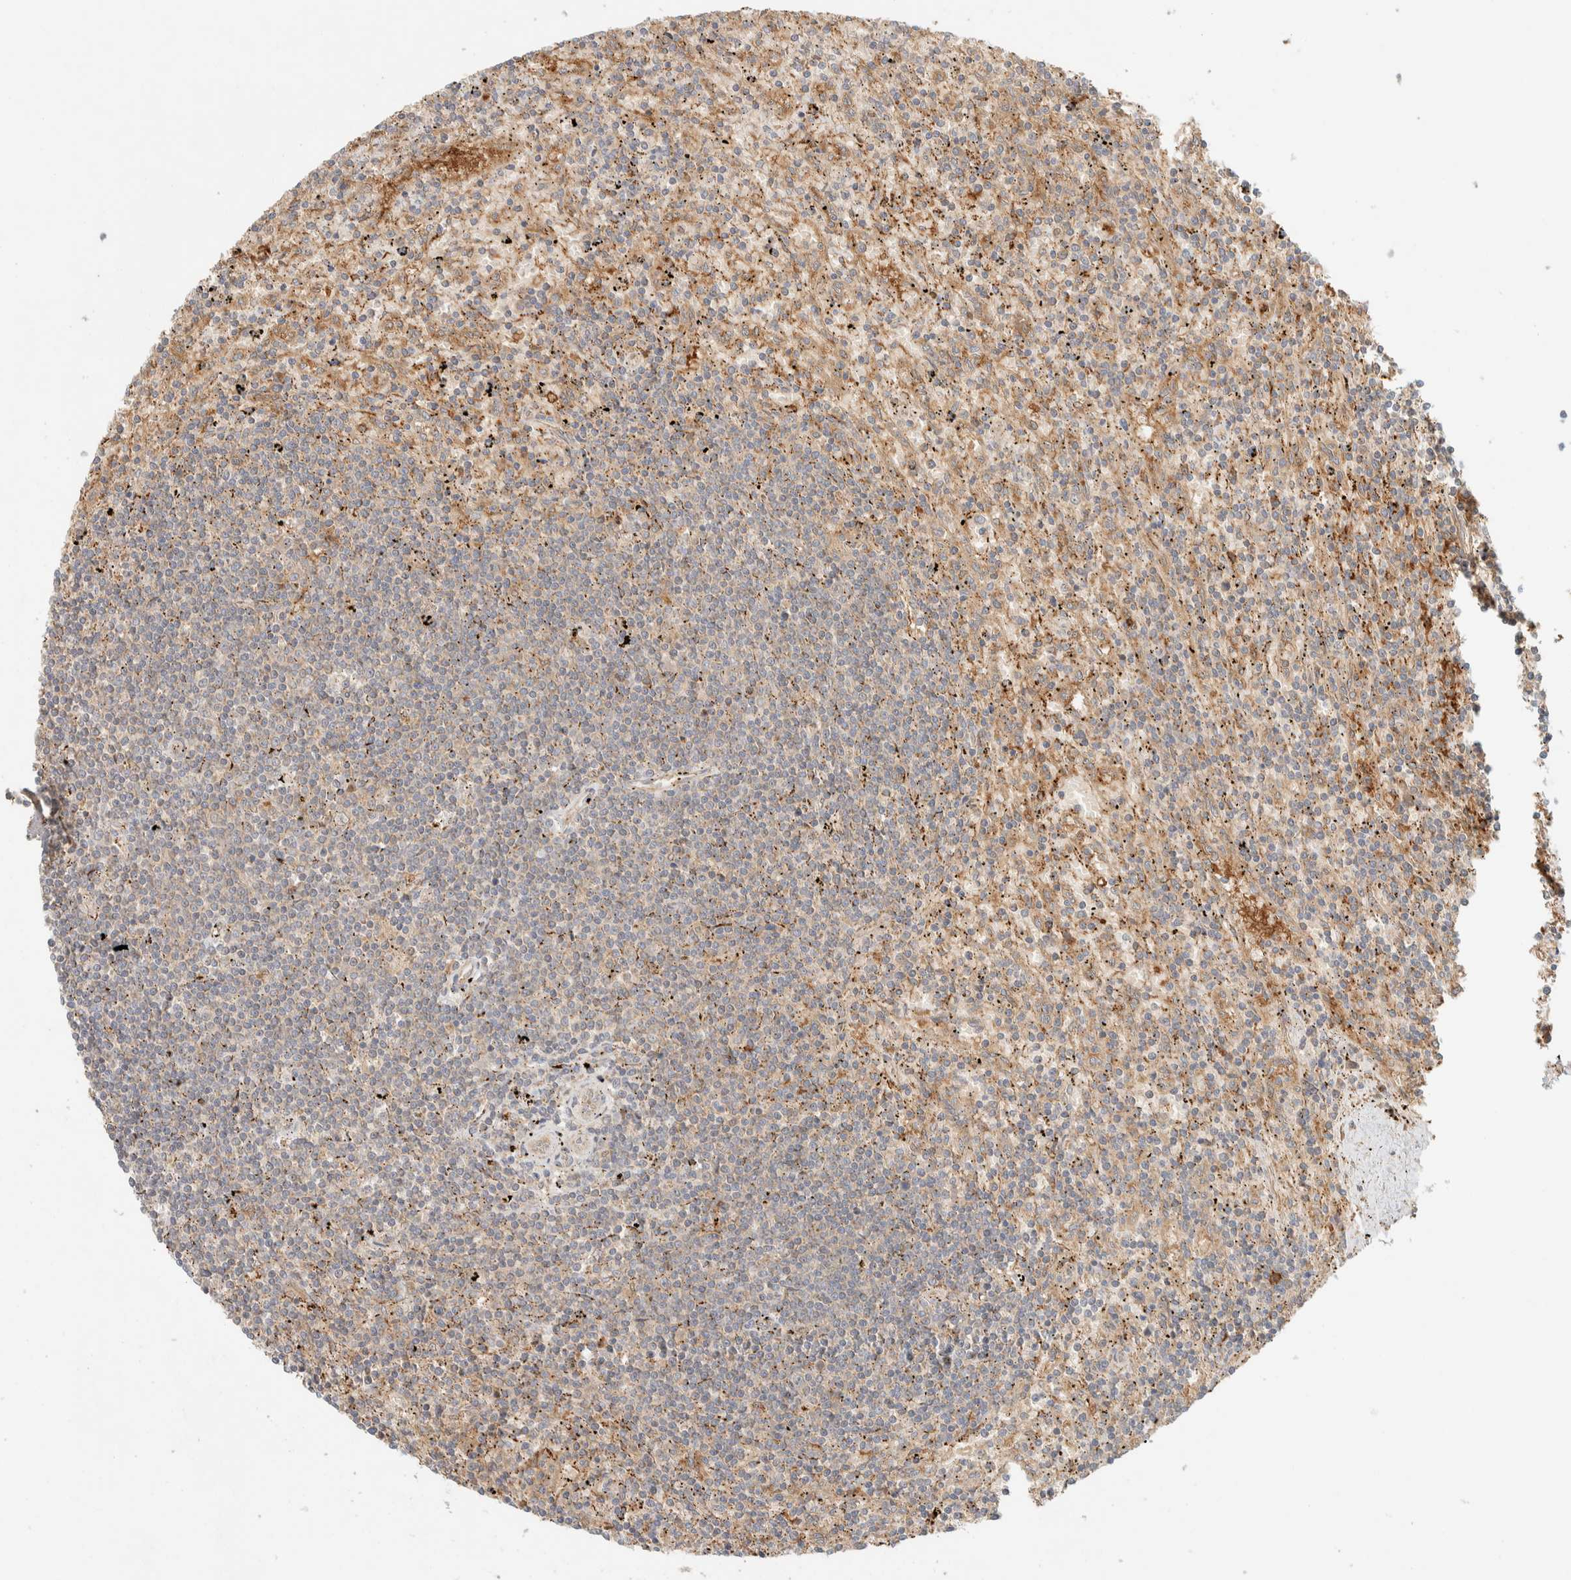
{"staining": {"intensity": "weak", "quantity": "<25%", "location": "cytoplasmic/membranous"}, "tissue": "lymphoma", "cell_type": "Tumor cells", "image_type": "cancer", "snomed": [{"axis": "morphology", "description": "Malignant lymphoma, non-Hodgkin's type, Low grade"}, {"axis": "topography", "description": "Spleen"}], "caption": "Photomicrograph shows no significant protein positivity in tumor cells of lymphoma.", "gene": "FAM167A", "patient": {"sex": "male", "age": 76}}